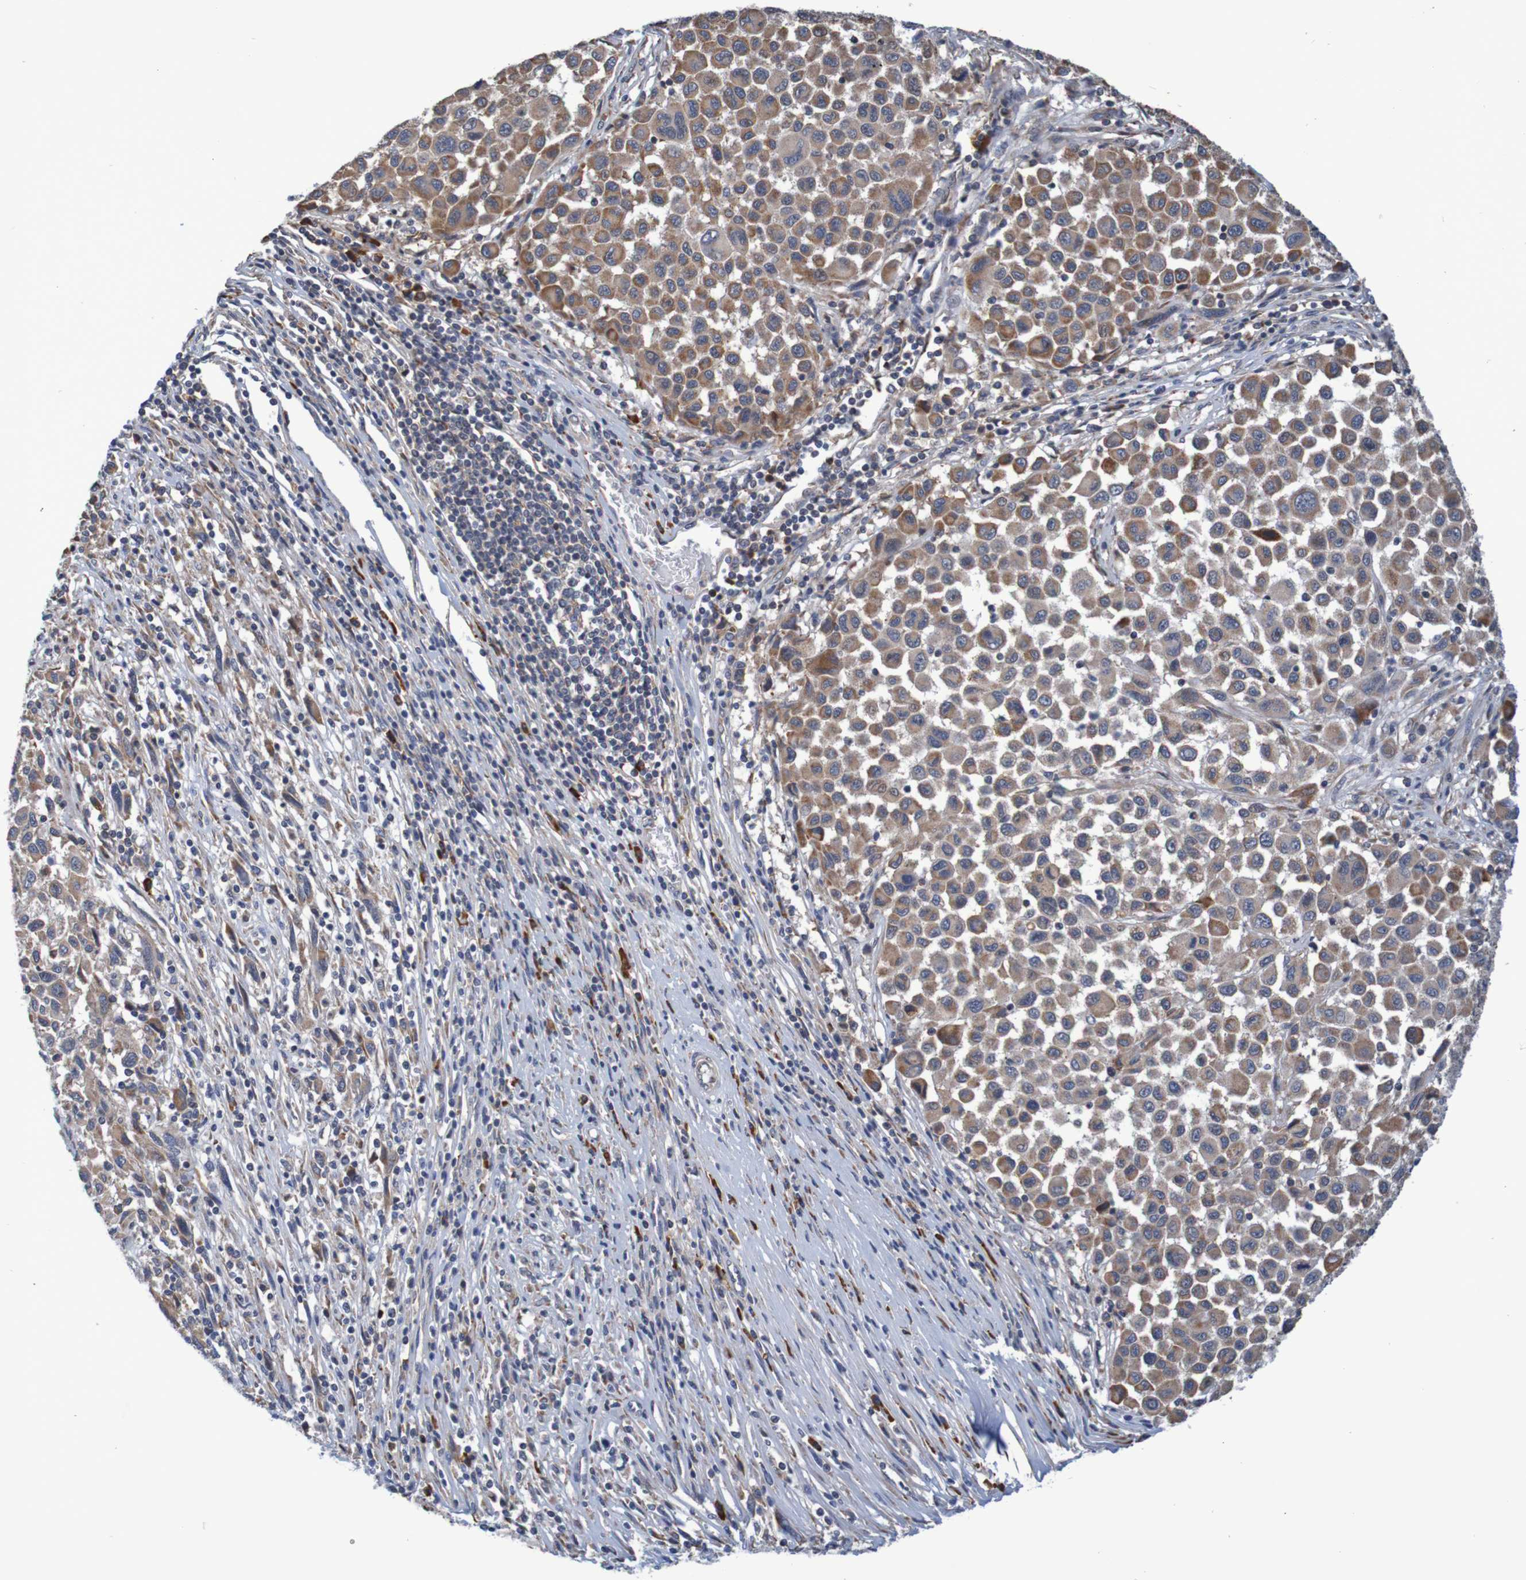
{"staining": {"intensity": "moderate", "quantity": ">75%", "location": "cytoplasmic/membranous"}, "tissue": "melanoma", "cell_type": "Tumor cells", "image_type": "cancer", "snomed": [{"axis": "morphology", "description": "Malignant melanoma, Metastatic site"}, {"axis": "topography", "description": "Lymph node"}], "caption": "Immunohistochemistry photomicrograph of melanoma stained for a protein (brown), which reveals medium levels of moderate cytoplasmic/membranous positivity in about >75% of tumor cells.", "gene": "CLDN18", "patient": {"sex": "male", "age": 61}}